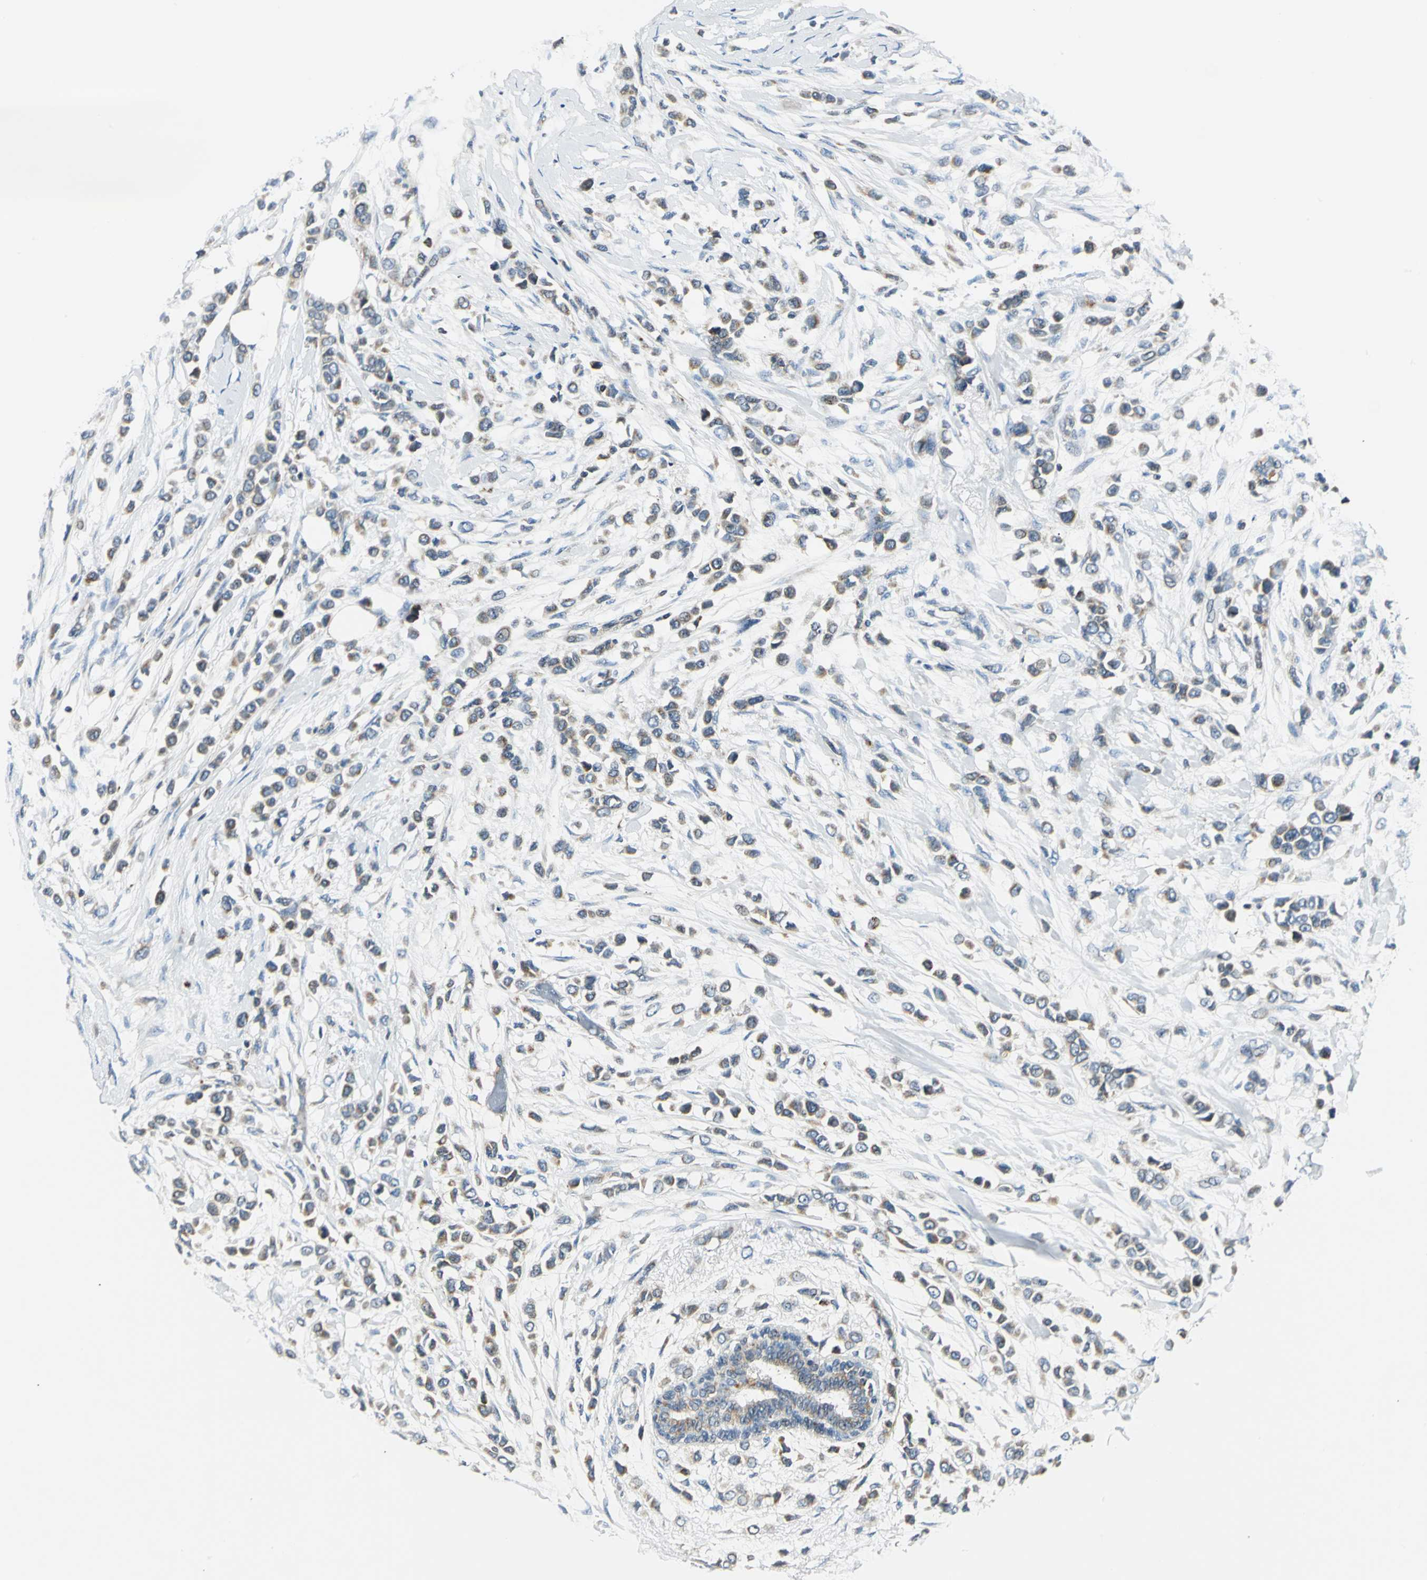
{"staining": {"intensity": "weak", "quantity": "25%-75%", "location": "cytoplasmic/membranous"}, "tissue": "breast cancer", "cell_type": "Tumor cells", "image_type": "cancer", "snomed": [{"axis": "morphology", "description": "Lobular carcinoma"}, {"axis": "topography", "description": "Breast"}], "caption": "Immunohistochemistry (IHC) of human lobular carcinoma (breast) reveals low levels of weak cytoplasmic/membranous expression in approximately 25%-75% of tumor cells. (IHC, brightfield microscopy, high magnification).", "gene": "USP40", "patient": {"sex": "female", "age": 51}}